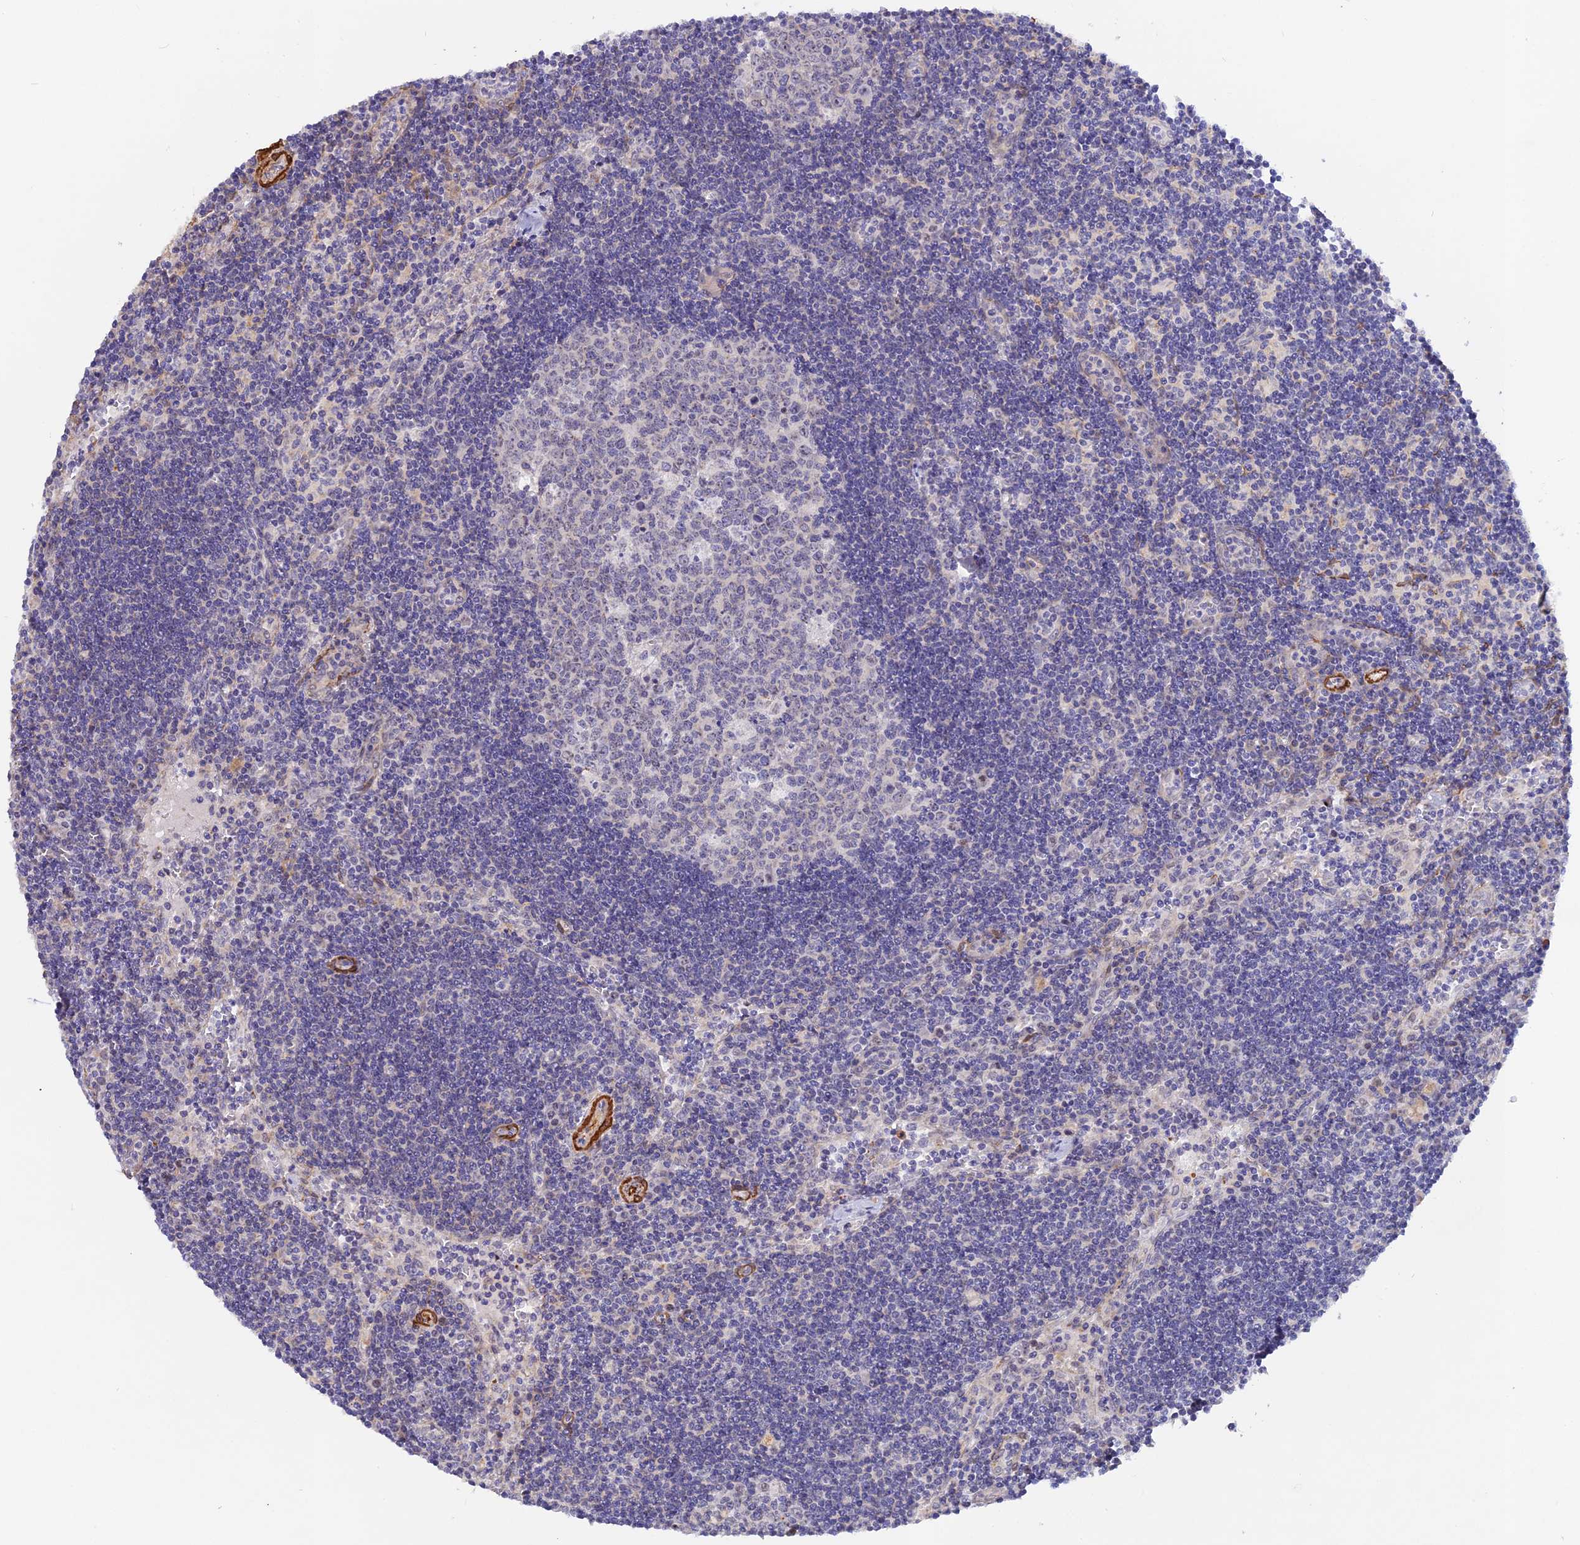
{"staining": {"intensity": "negative", "quantity": "none", "location": "none"}, "tissue": "lymph node", "cell_type": "Germinal center cells", "image_type": "normal", "snomed": [{"axis": "morphology", "description": "Normal tissue, NOS"}, {"axis": "topography", "description": "Lymph node"}], "caption": "Unremarkable lymph node was stained to show a protein in brown. There is no significant expression in germinal center cells. (DAB immunohistochemistry (IHC), high magnification).", "gene": "CCDC154", "patient": {"sex": "female", "age": 32}}